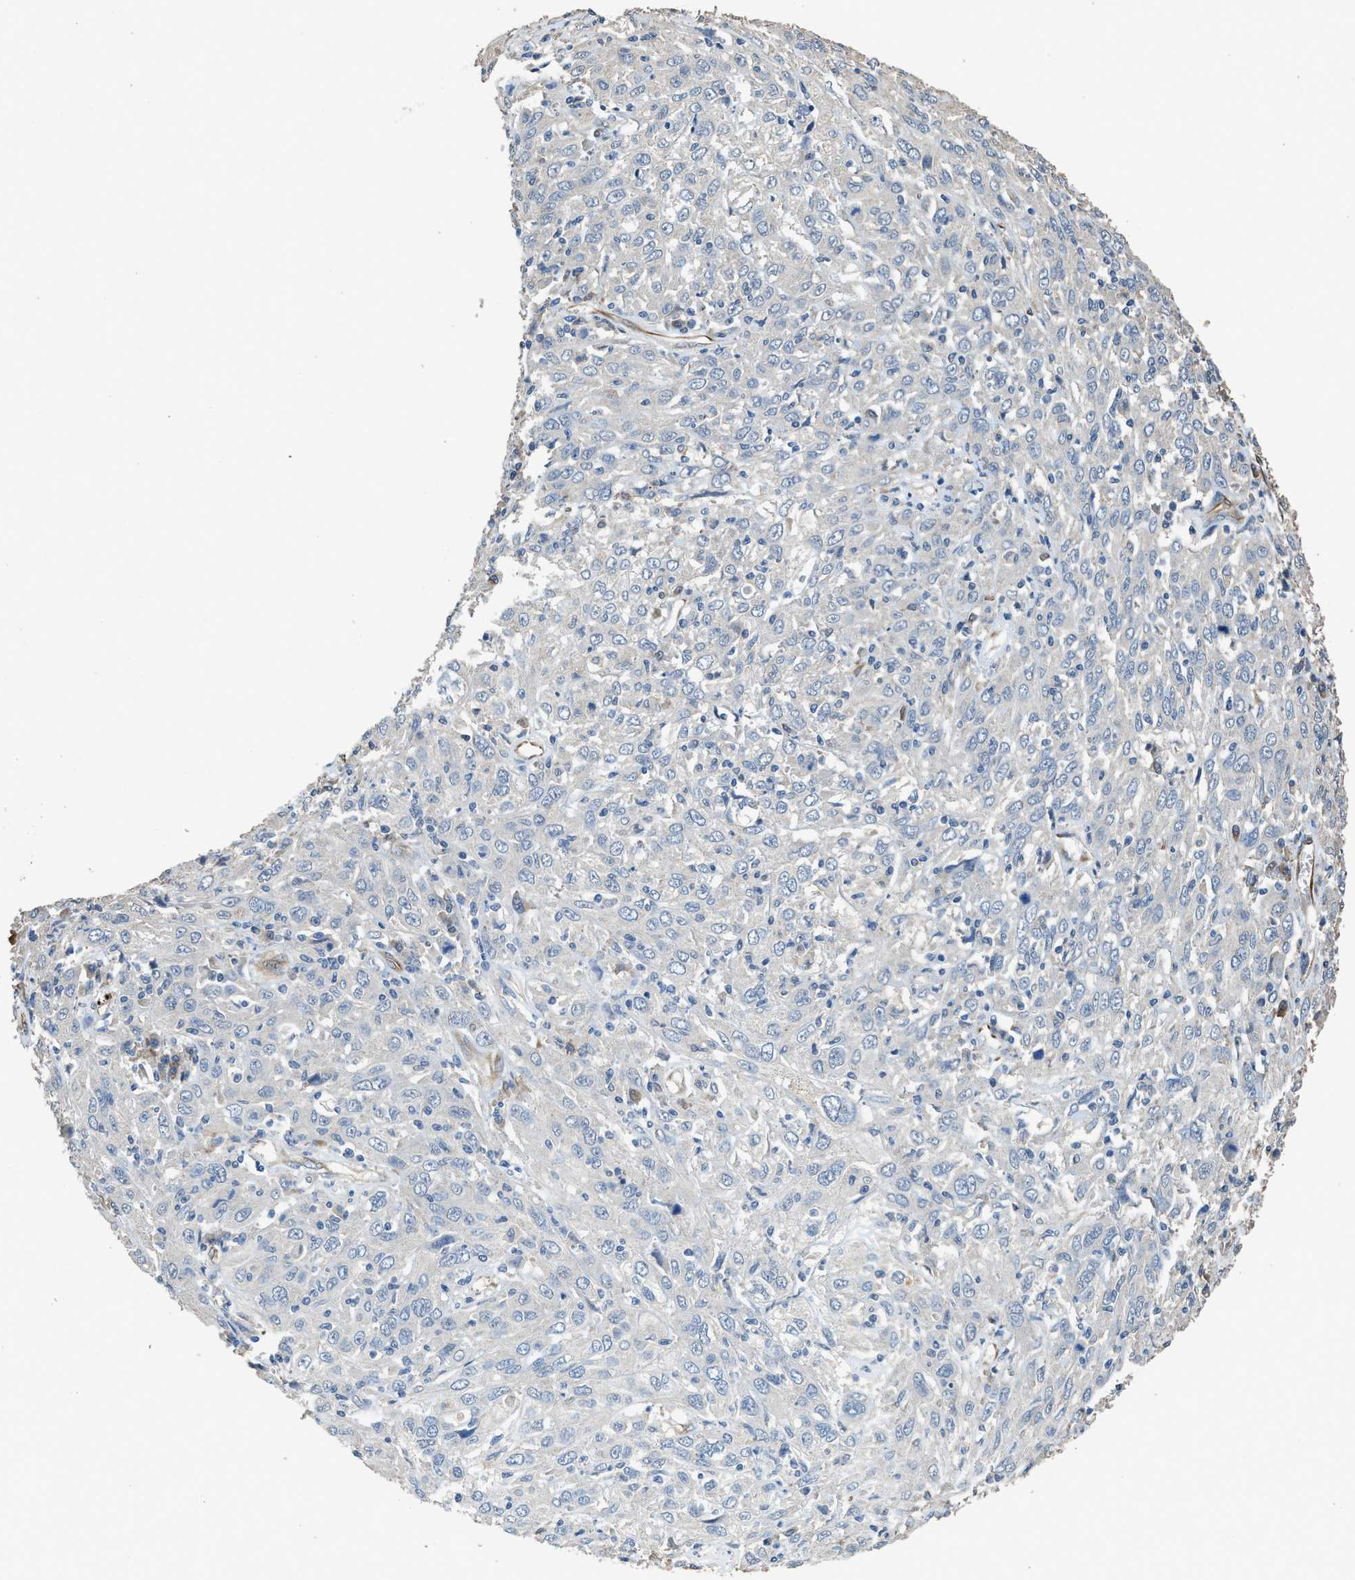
{"staining": {"intensity": "negative", "quantity": "none", "location": "none"}, "tissue": "cervical cancer", "cell_type": "Tumor cells", "image_type": "cancer", "snomed": [{"axis": "morphology", "description": "Squamous cell carcinoma, NOS"}, {"axis": "topography", "description": "Cervix"}], "caption": "An immunohistochemistry (IHC) micrograph of cervical cancer (squamous cell carcinoma) is shown. There is no staining in tumor cells of cervical cancer (squamous cell carcinoma).", "gene": "SYNM", "patient": {"sex": "female", "age": 46}}